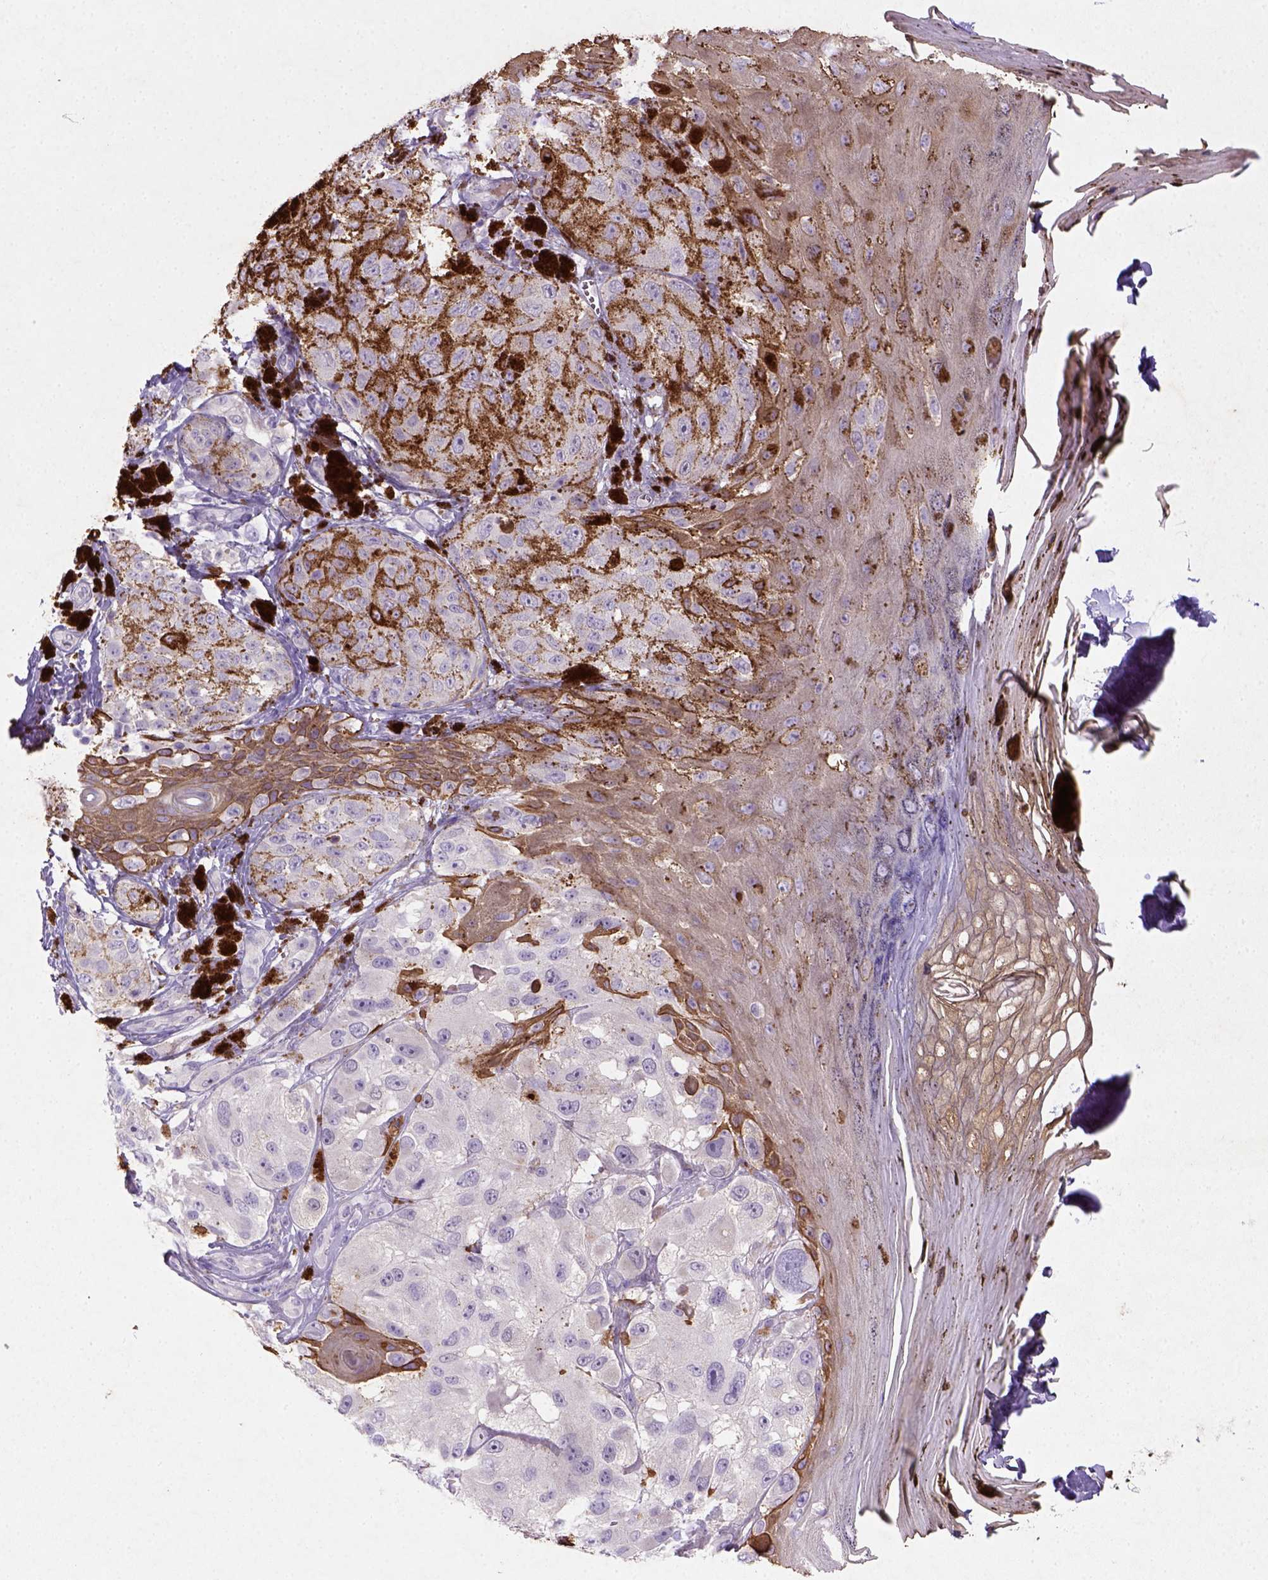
{"staining": {"intensity": "moderate", "quantity": "<25%", "location": "cytoplasmic/membranous"}, "tissue": "melanoma", "cell_type": "Tumor cells", "image_type": "cancer", "snomed": [{"axis": "morphology", "description": "Malignant melanoma, NOS"}, {"axis": "topography", "description": "Skin"}], "caption": "Brown immunohistochemical staining in human melanoma displays moderate cytoplasmic/membranous staining in approximately <25% of tumor cells.", "gene": "NUDT2", "patient": {"sex": "male", "age": 36}}